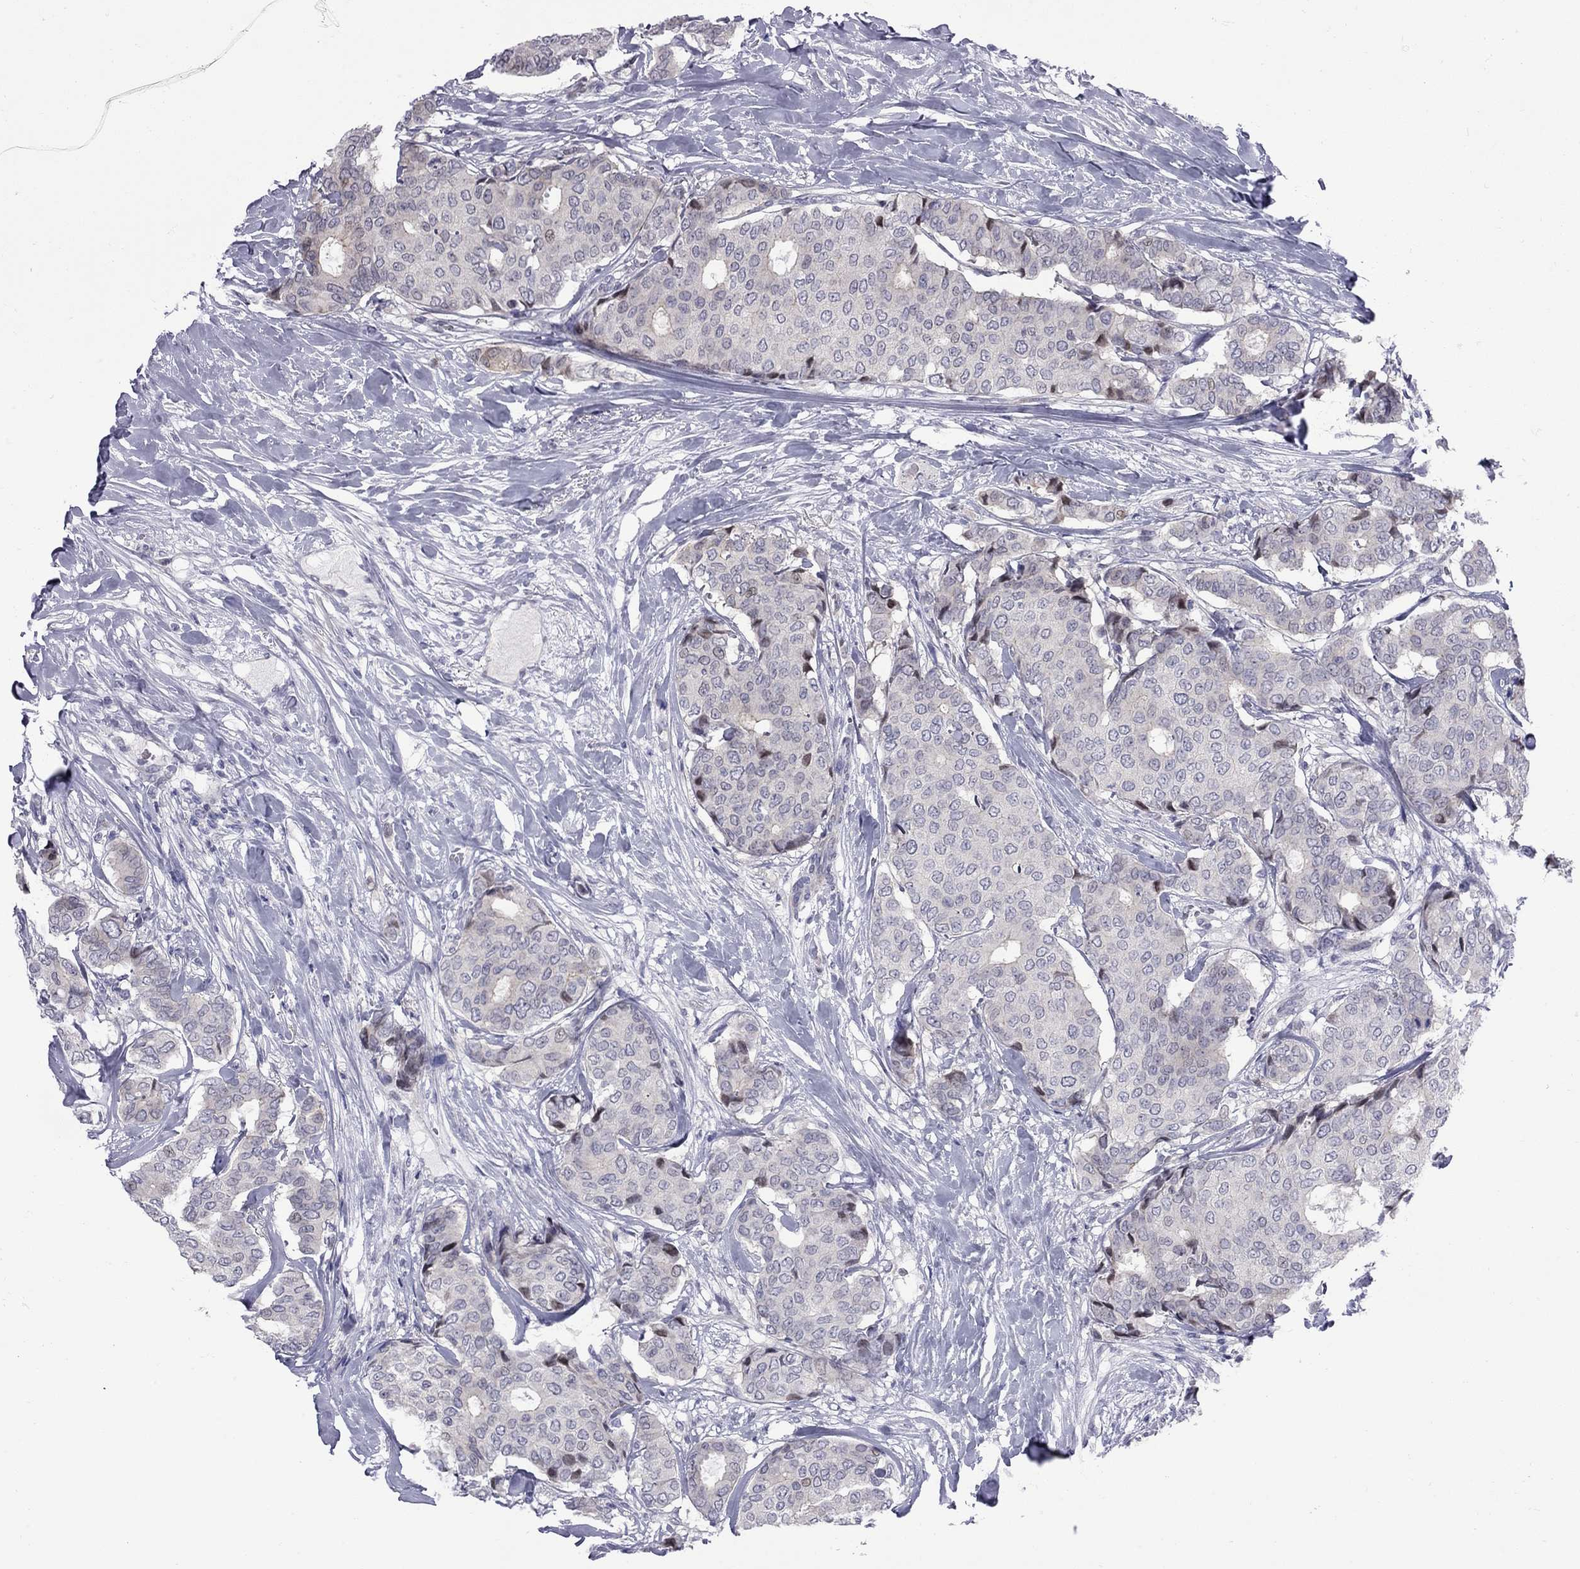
{"staining": {"intensity": "negative", "quantity": "none", "location": "none"}, "tissue": "breast cancer", "cell_type": "Tumor cells", "image_type": "cancer", "snomed": [{"axis": "morphology", "description": "Duct carcinoma"}, {"axis": "topography", "description": "Breast"}], "caption": "A high-resolution photomicrograph shows immunohistochemistry (IHC) staining of breast cancer, which shows no significant positivity in tumor cells.", "gene": "NRARP", "patient": {"sex": "female", "age": 75}}